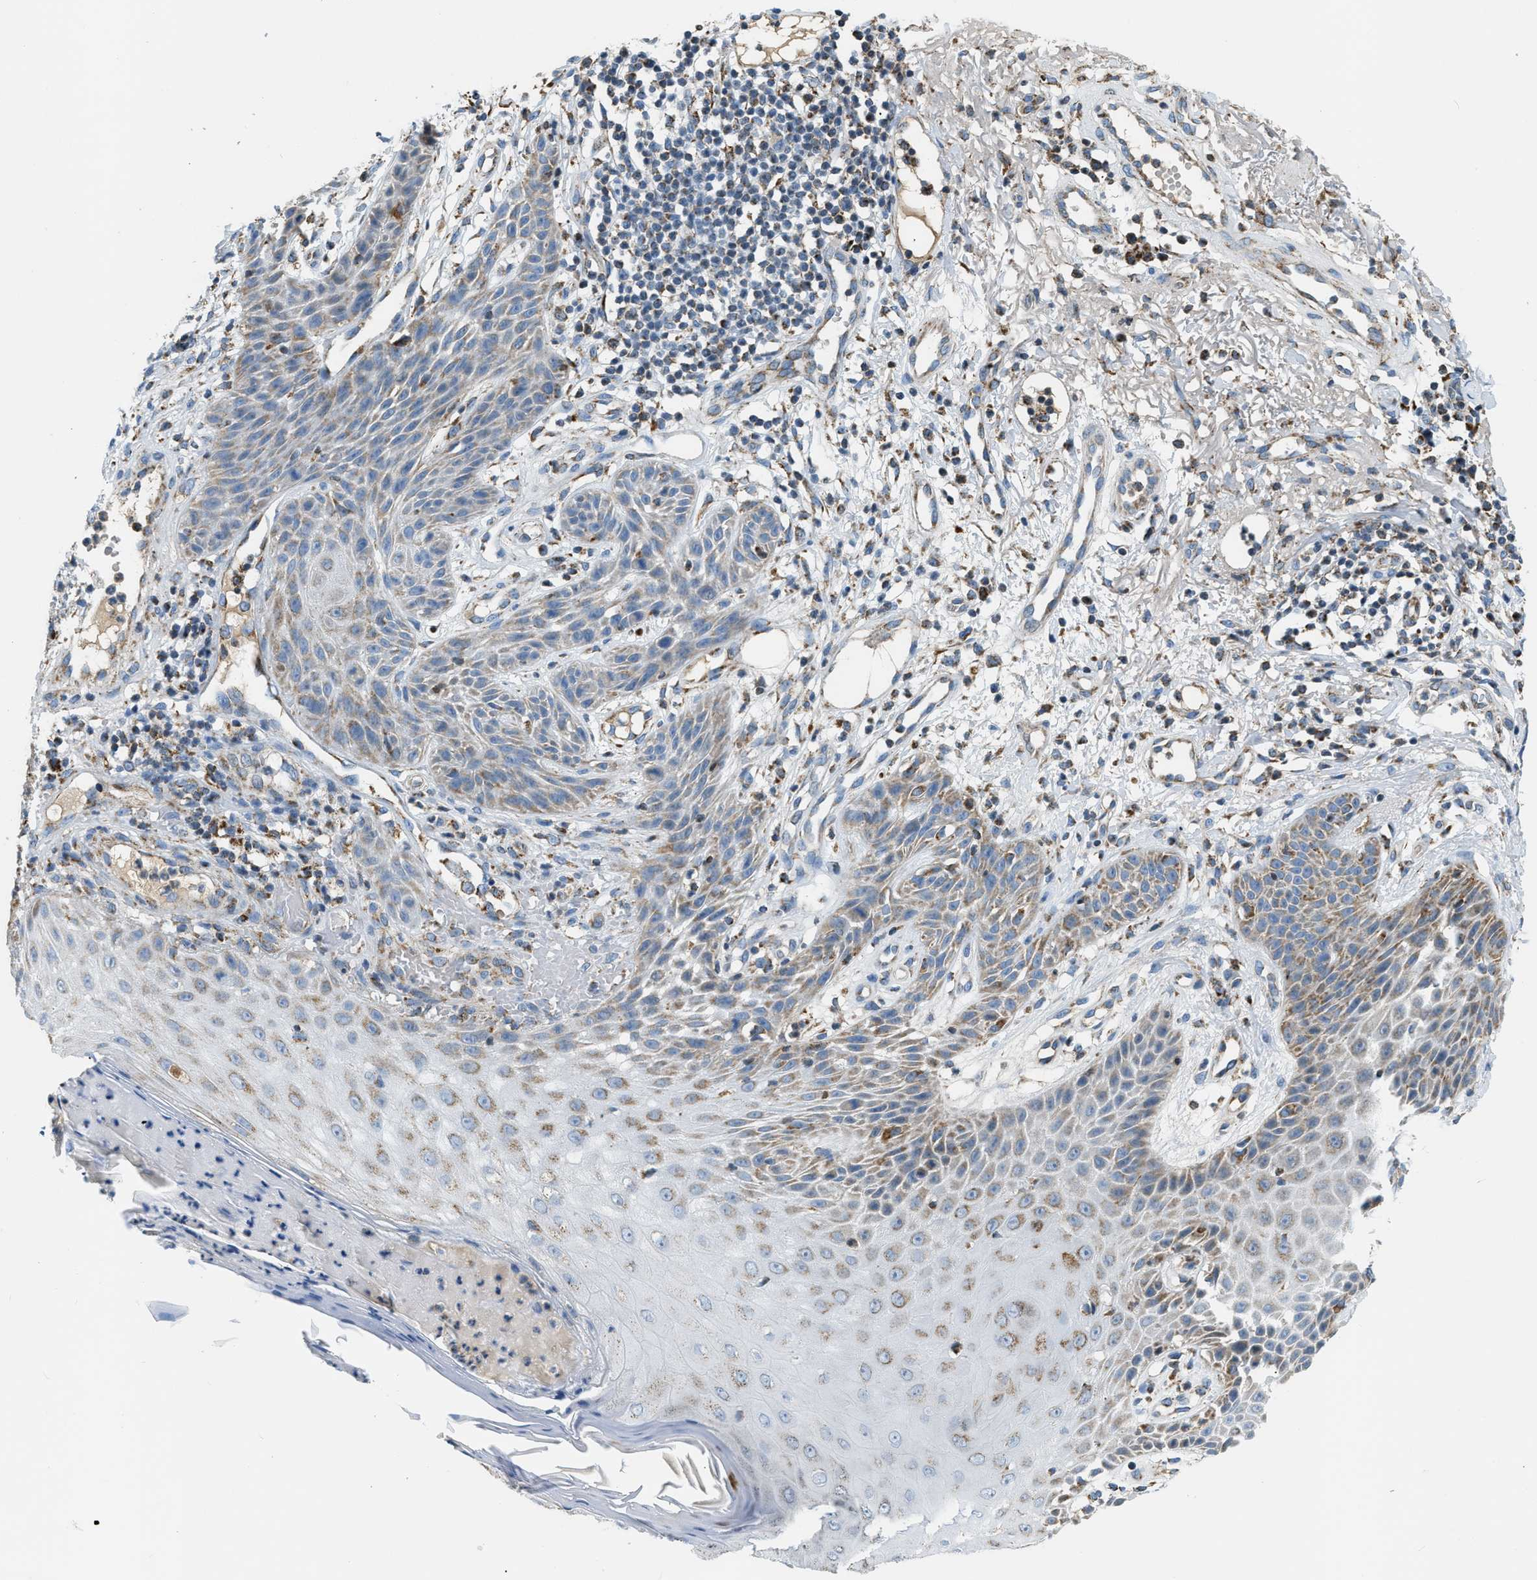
{"staining": {"intensity": "weak", "quantity": ">75%", "location": "cytoplasmic/membranous"}, "tissue": "skin cancer", "cell_type": "Tumor cells", "image_type": "cancer", "snomed": [{"axis": "morphology", "description": "Normal tissue, NOS"}, {"axis": "morphology", "description": "Basal cell carcinoma"}, {"axis": "topography", "description": "Skin"}], "caption": "Skin cancer (basal cell carcinoma) stained with a brown dye exhibits weak cytoplasmic/membranous positive staining in about >75% of tumor cells.", "gene": "ACADVL", "patient": {"sex": "male", "age": 79}}